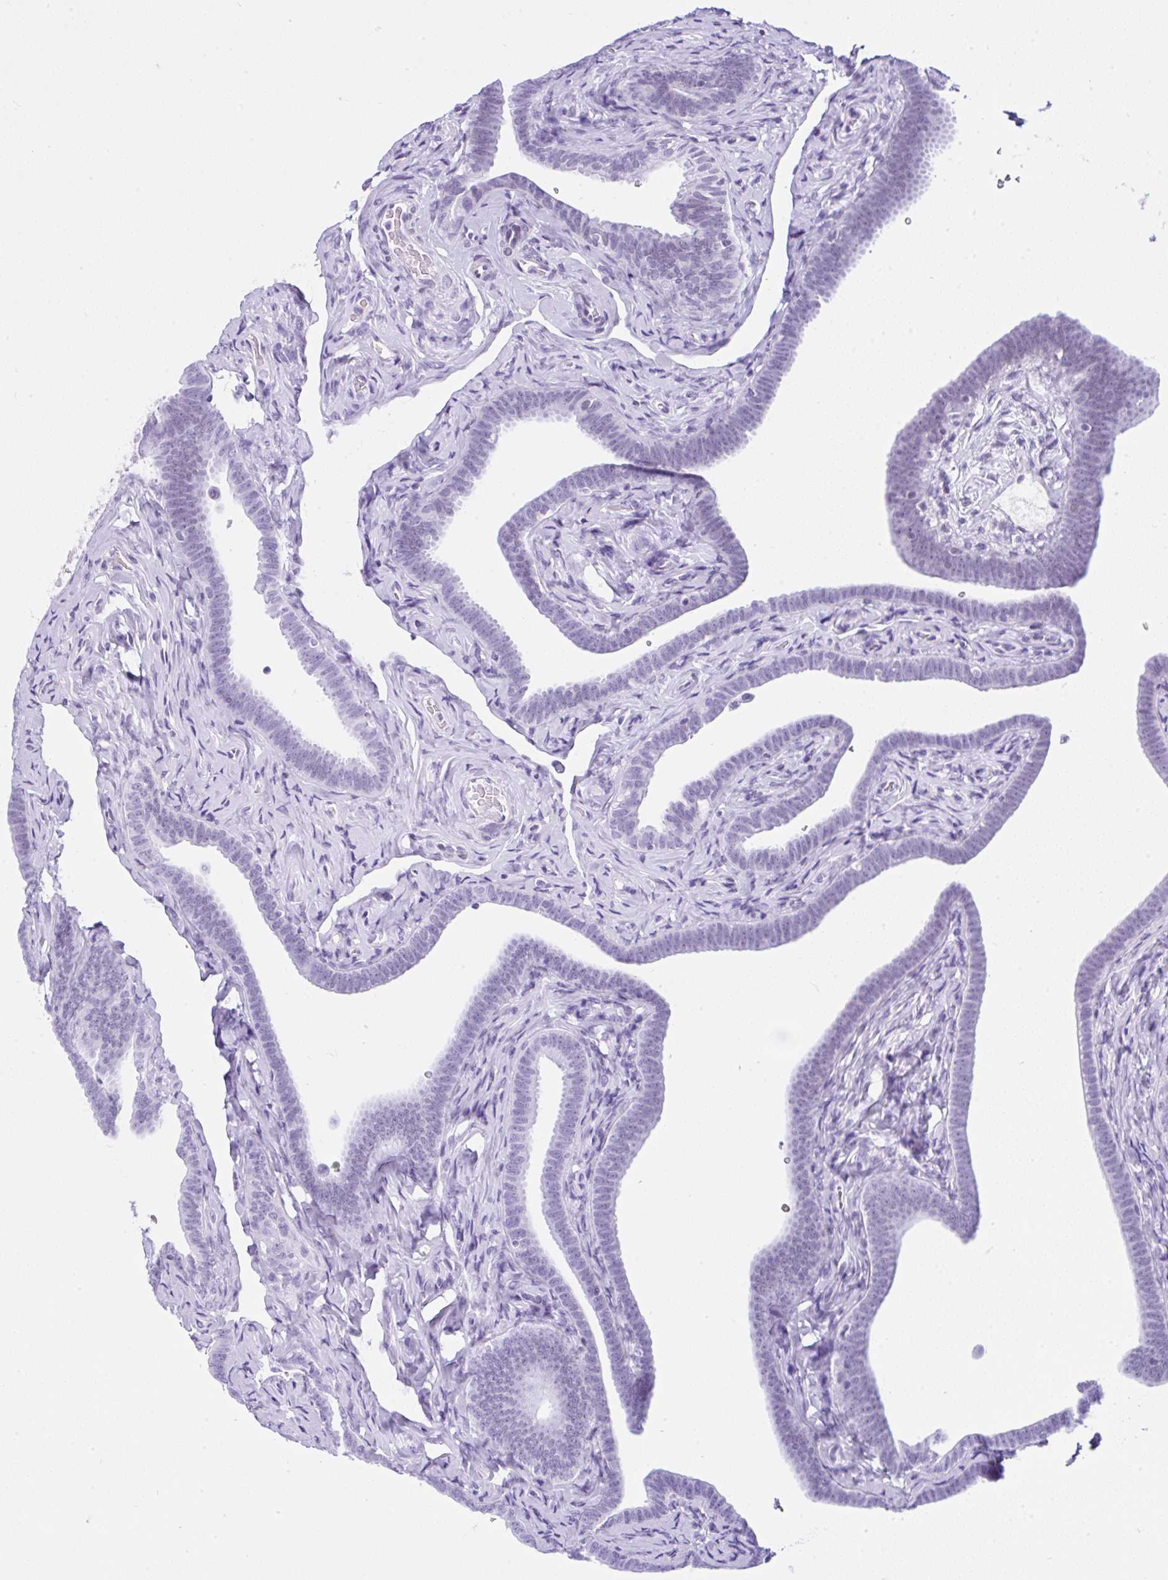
{"staining": {"intensity": "weak", "quantity": "<25%", "location": "nuclear"}, "tissue": "fallopian tube", "cell_type": "Glandular cells", "image_type": "normal", "snomed": [{"axis": "morphology", "description": "Normal tissue, NOS"}, {"axis": "topography", "description": "Fallopian tube"}], "caption": "Immunohistochemical staining of normal human fallopian tube demonstrates no significant positivity in glandular cells.", "gene": "KRT27", "patient": {"sex": "female", "age": 69}}